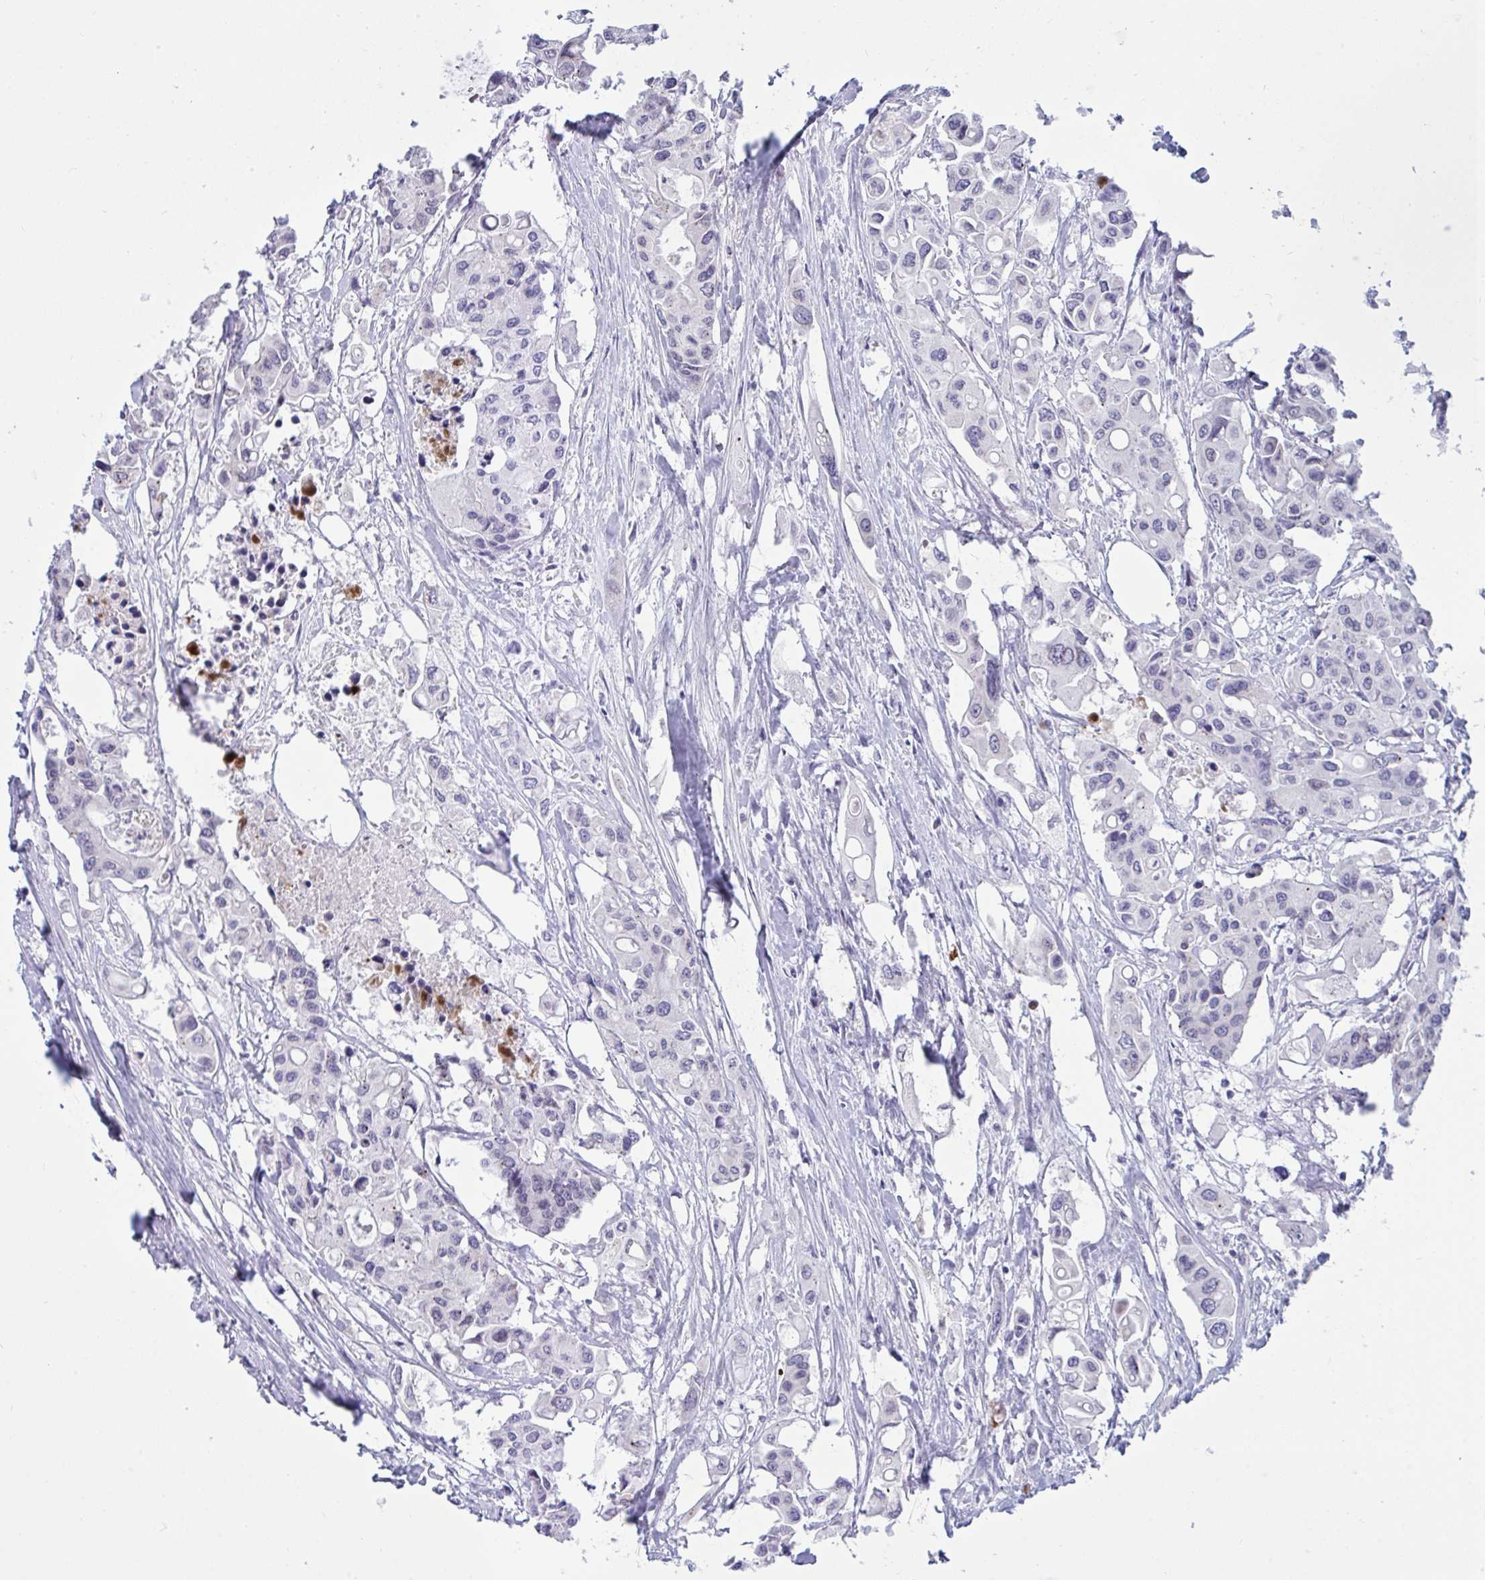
{"staining": {"intensity": "negative", "quantity": "none", "location": "none"}, "tissue": "colorectal cancer", "cell_type": "Tumor cells", "image_type": "cancer", "snomed": [{"axis": "morphology", "description": "Adenocarcinoma, NOS"}, {"axis": "topography", "description": "Colon"}], "caption": "Colorectal cancer (adenocarcinoma) was stained to show a protein in brown. There is no significant staining in tumor cells.", "gene": "DOCK11", "patient": {"sex": "male", "age": 77}}